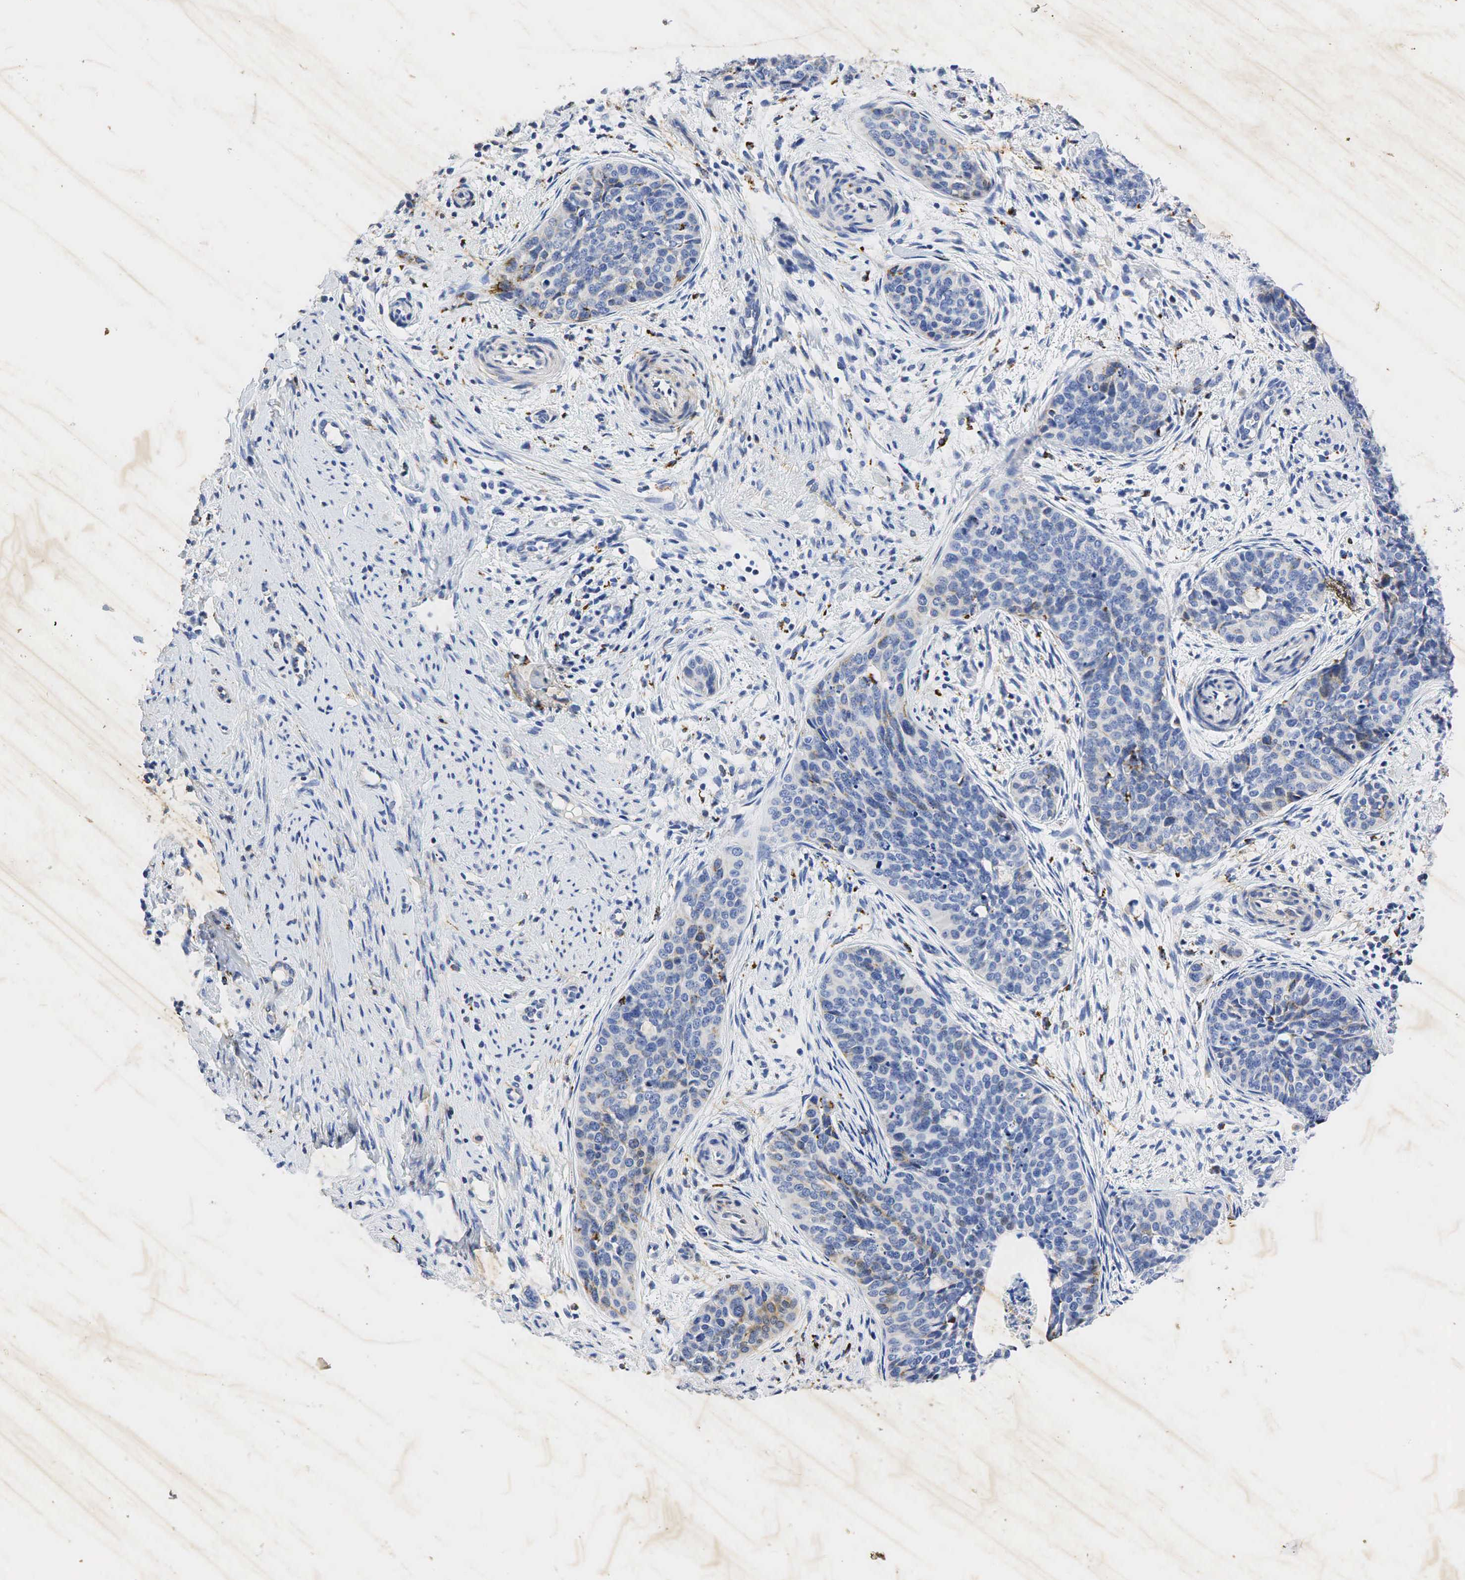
{"staining": {"intensity": "weak", "quantity": "<25%", "location": "cytoplasmic/membranous,nuclear"}, "tissue": "cervical cancer", "cell_type": "Tumor cells", "image_type": "cancer", "snomed": [{"axis": "morphology", "description": "Squamous cell carcinoma, NOS"}, {"axis": "topography", "description": "Cervix"}], "caption": "The photomicrograph displays no significant expression in tumor cells of cervical cancer (squamous cell carcinoma).", "gene": "SYP", "patient": {"sex": "female", "age": 34}}